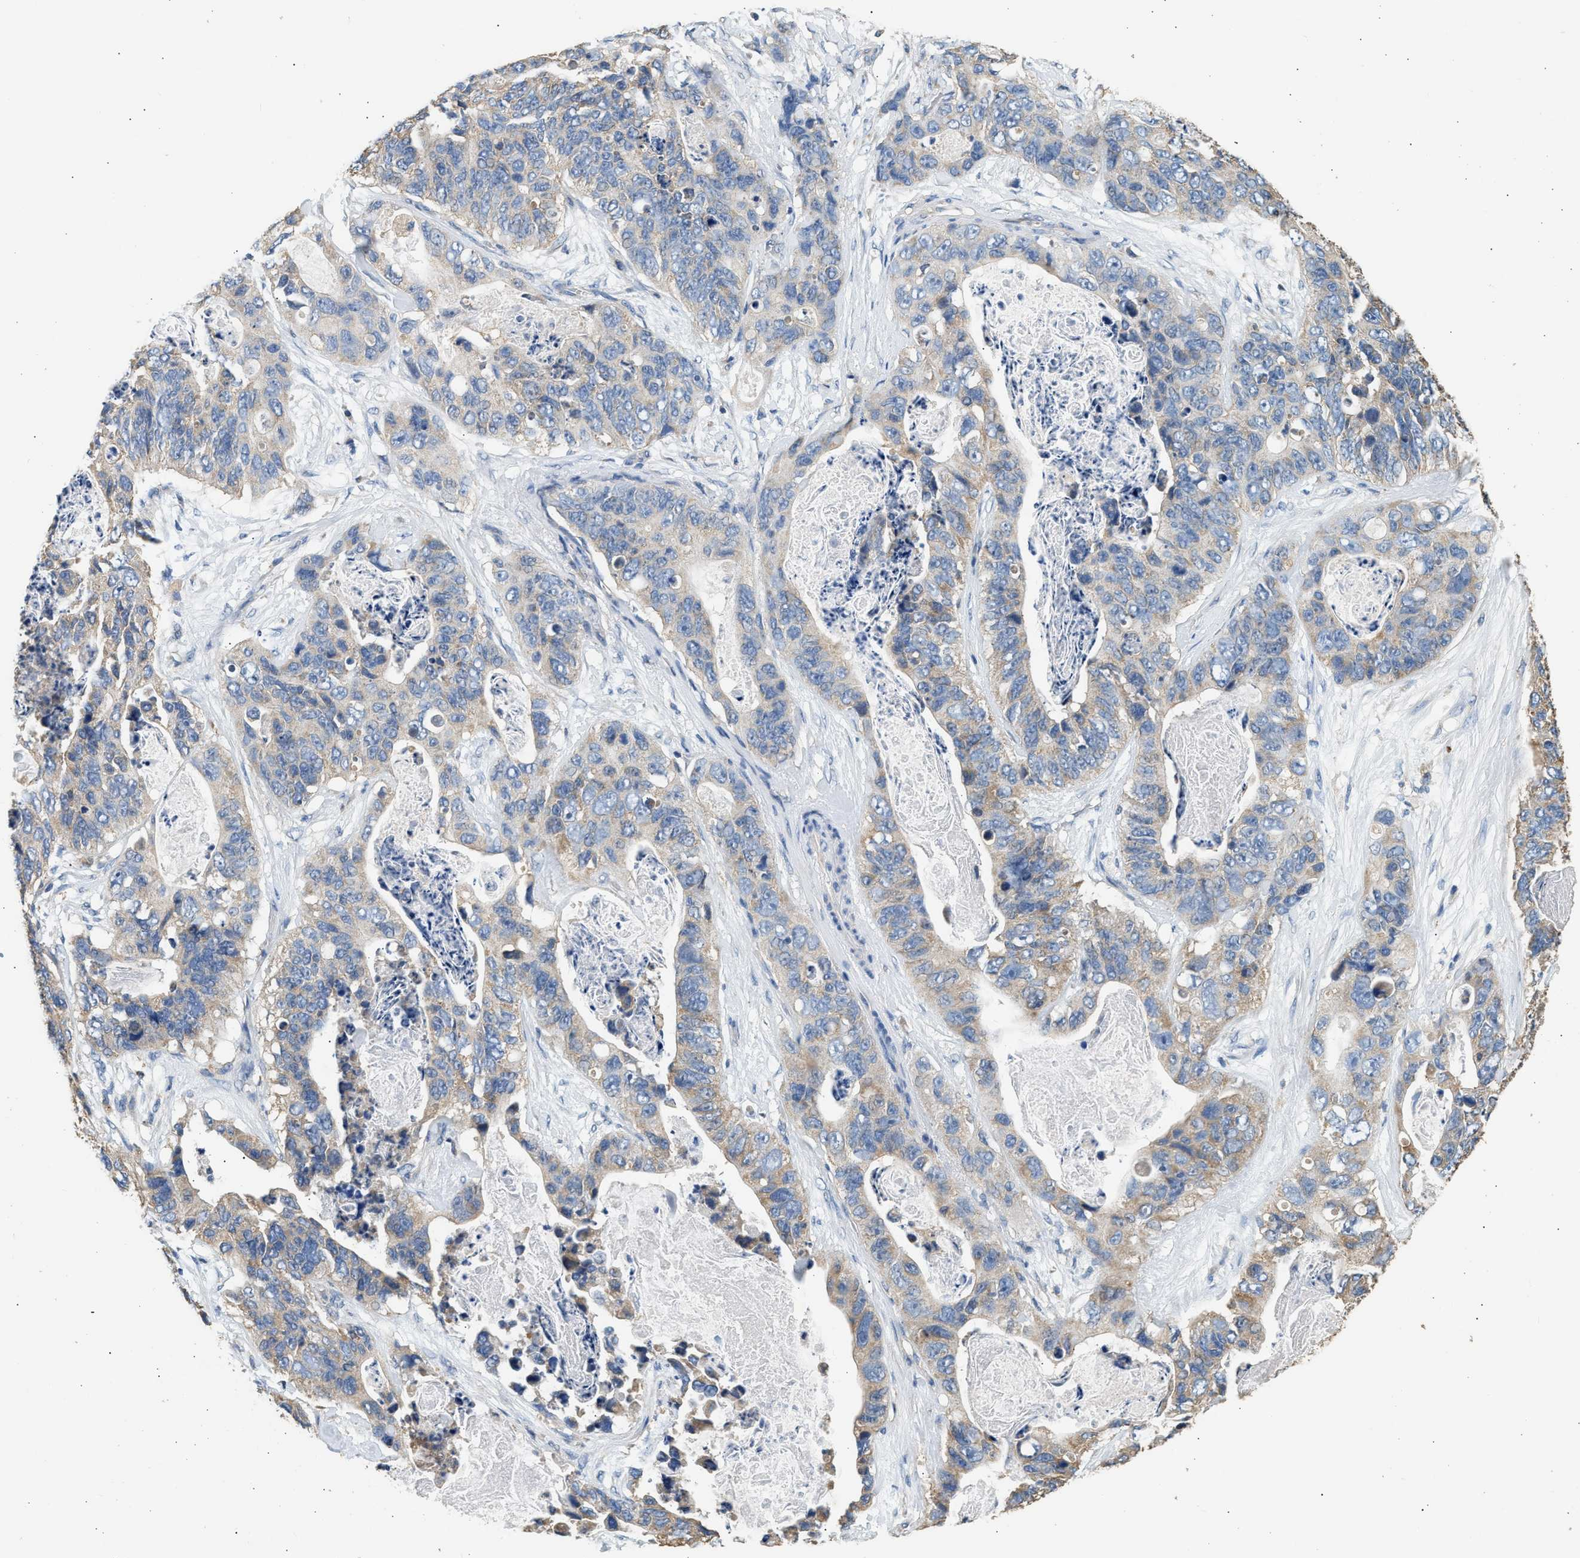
{"staining": {"intensity": "weak", "quantity": "25%-75%", "location": "cytoplasmic/membranous"}, "tissue": "stomach cancer", "cell_type": "Tumor cells", "image_type": "cancer", "snomed": [{"axis": "morphology", "description": "Adenocarcinoma, NOS"}, {"axis": "topography", "description": "Stomach"}], "caption": "The photomicrograph exhibits a brown stain indicating the presence of a protein in the cytoplasmic/membranous of tumor cells in stomach adenocarcinoma. (Brightfield microscopy of DAB IHC at high magnification).", "gene": "WDR31", "patient": {"sex": "female", "age": 89}}